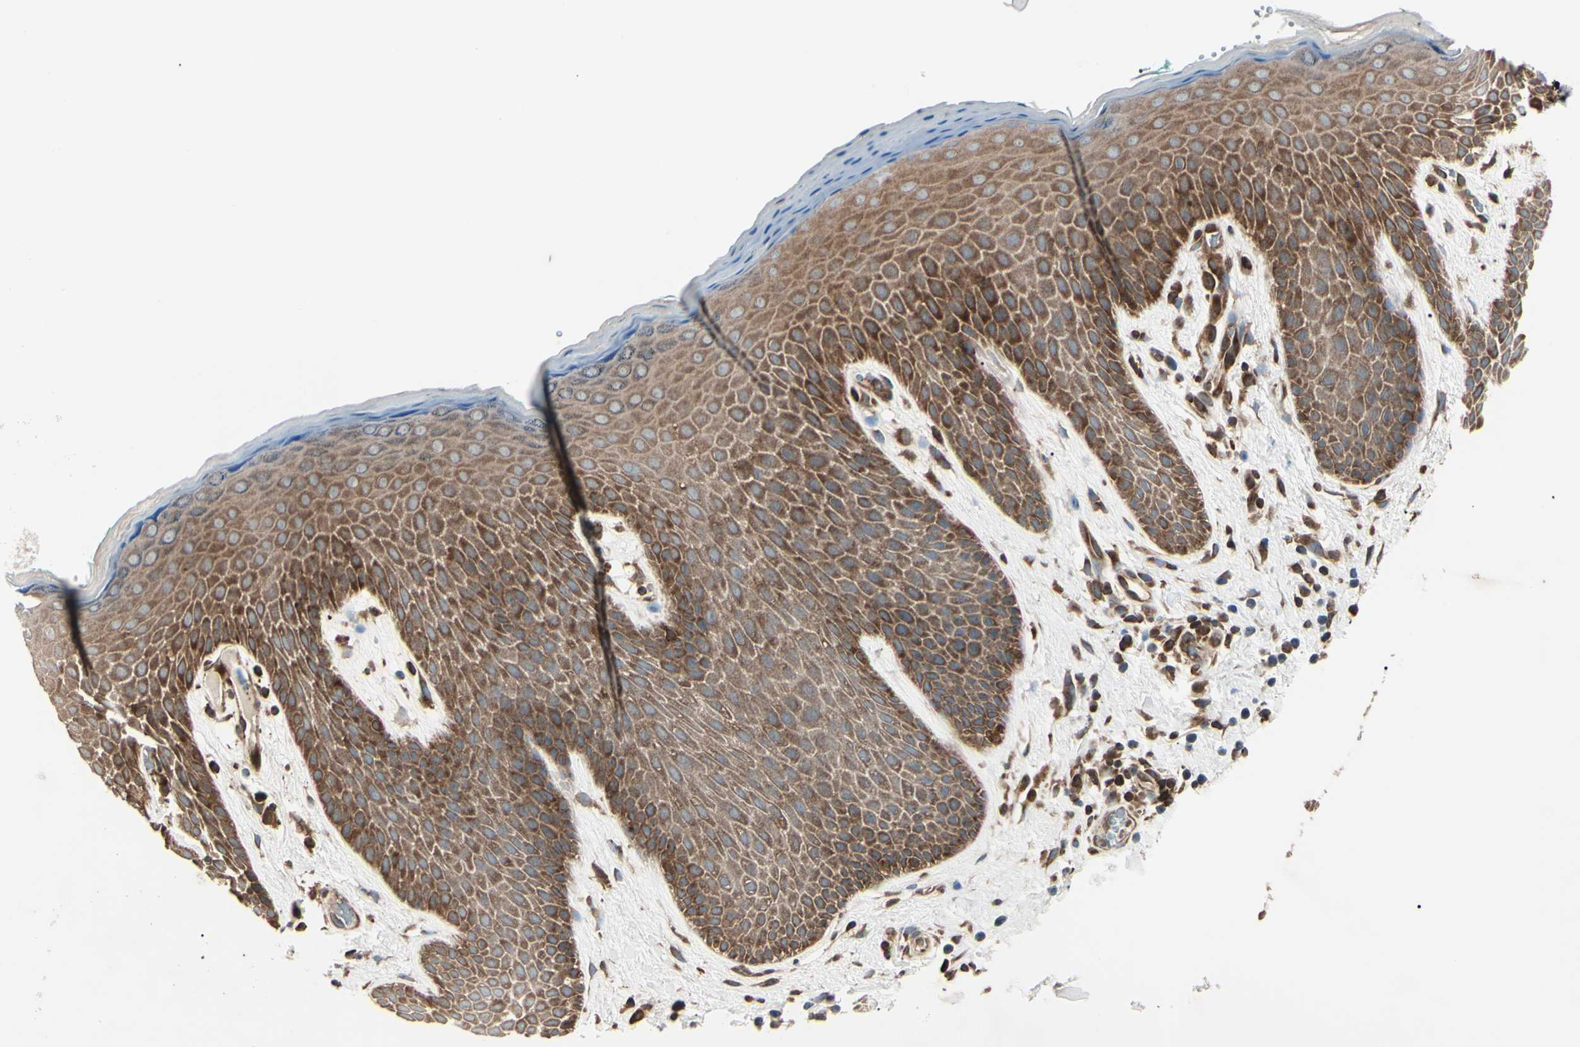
{"staining": {"intensity": "moderate", "quantity": "25%-75%", "location": "cytoplasmic/membranous"}, "tissue": "skin", "cell_type": "Epidermal cells", "image_type": "normal", "snomed": [{"axis": "morphology", "description": "Normal tissue, NOS"}, {"axis": "topography", "description": "Anal"}], "caption": "DAB immunohistochemical staining of benign skin demonstrates moderate cytoplasmic/membranous protein staining in about 25%-75% of epidermal cells. (Brightfield microscopy of DAB IHC at high magnification).", "gene": "MAPRE1", "patient": {"sex": "male", "age": 74}}